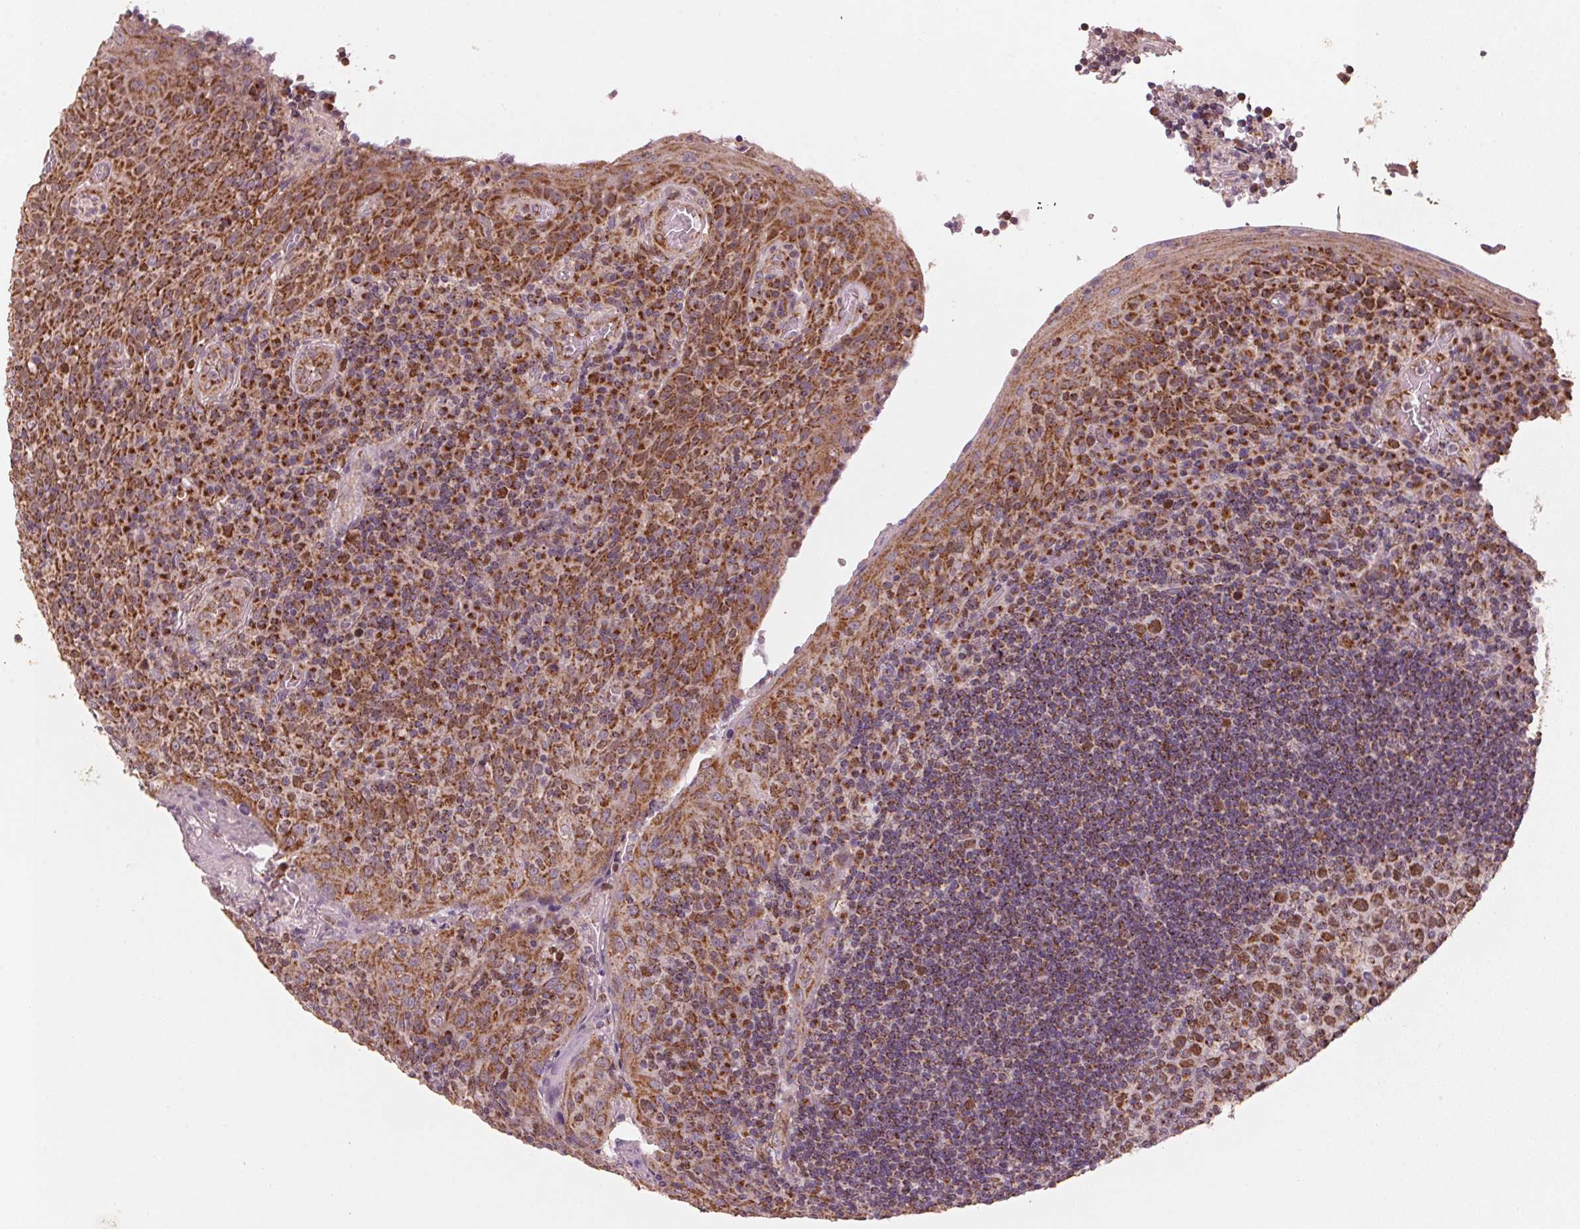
{"staining": {"intensity": "moderate", "quantity": ">75%", "location": "cytoplasmic/membranous"}, "tissue": "tonsil", "cell_type": "Germinal center cells", "image_type": "normal", "snomed": [{"axis": "morphology", "description": "Normal tissue, NOS"}, {"axis": "topography", "description": "Tonsil"}], "caption": "Germinal center cells display medium levels of moderate cytoplasmic/membranous staining in approximately >75% of cells in normal tonsil. The protein is stained brown, and the nuclei are stained in blue (DAB IHC with brightfield microscopy, high magnification).", "gene": "TOMM70", "patient": {"sex": "male", "age": 17}}